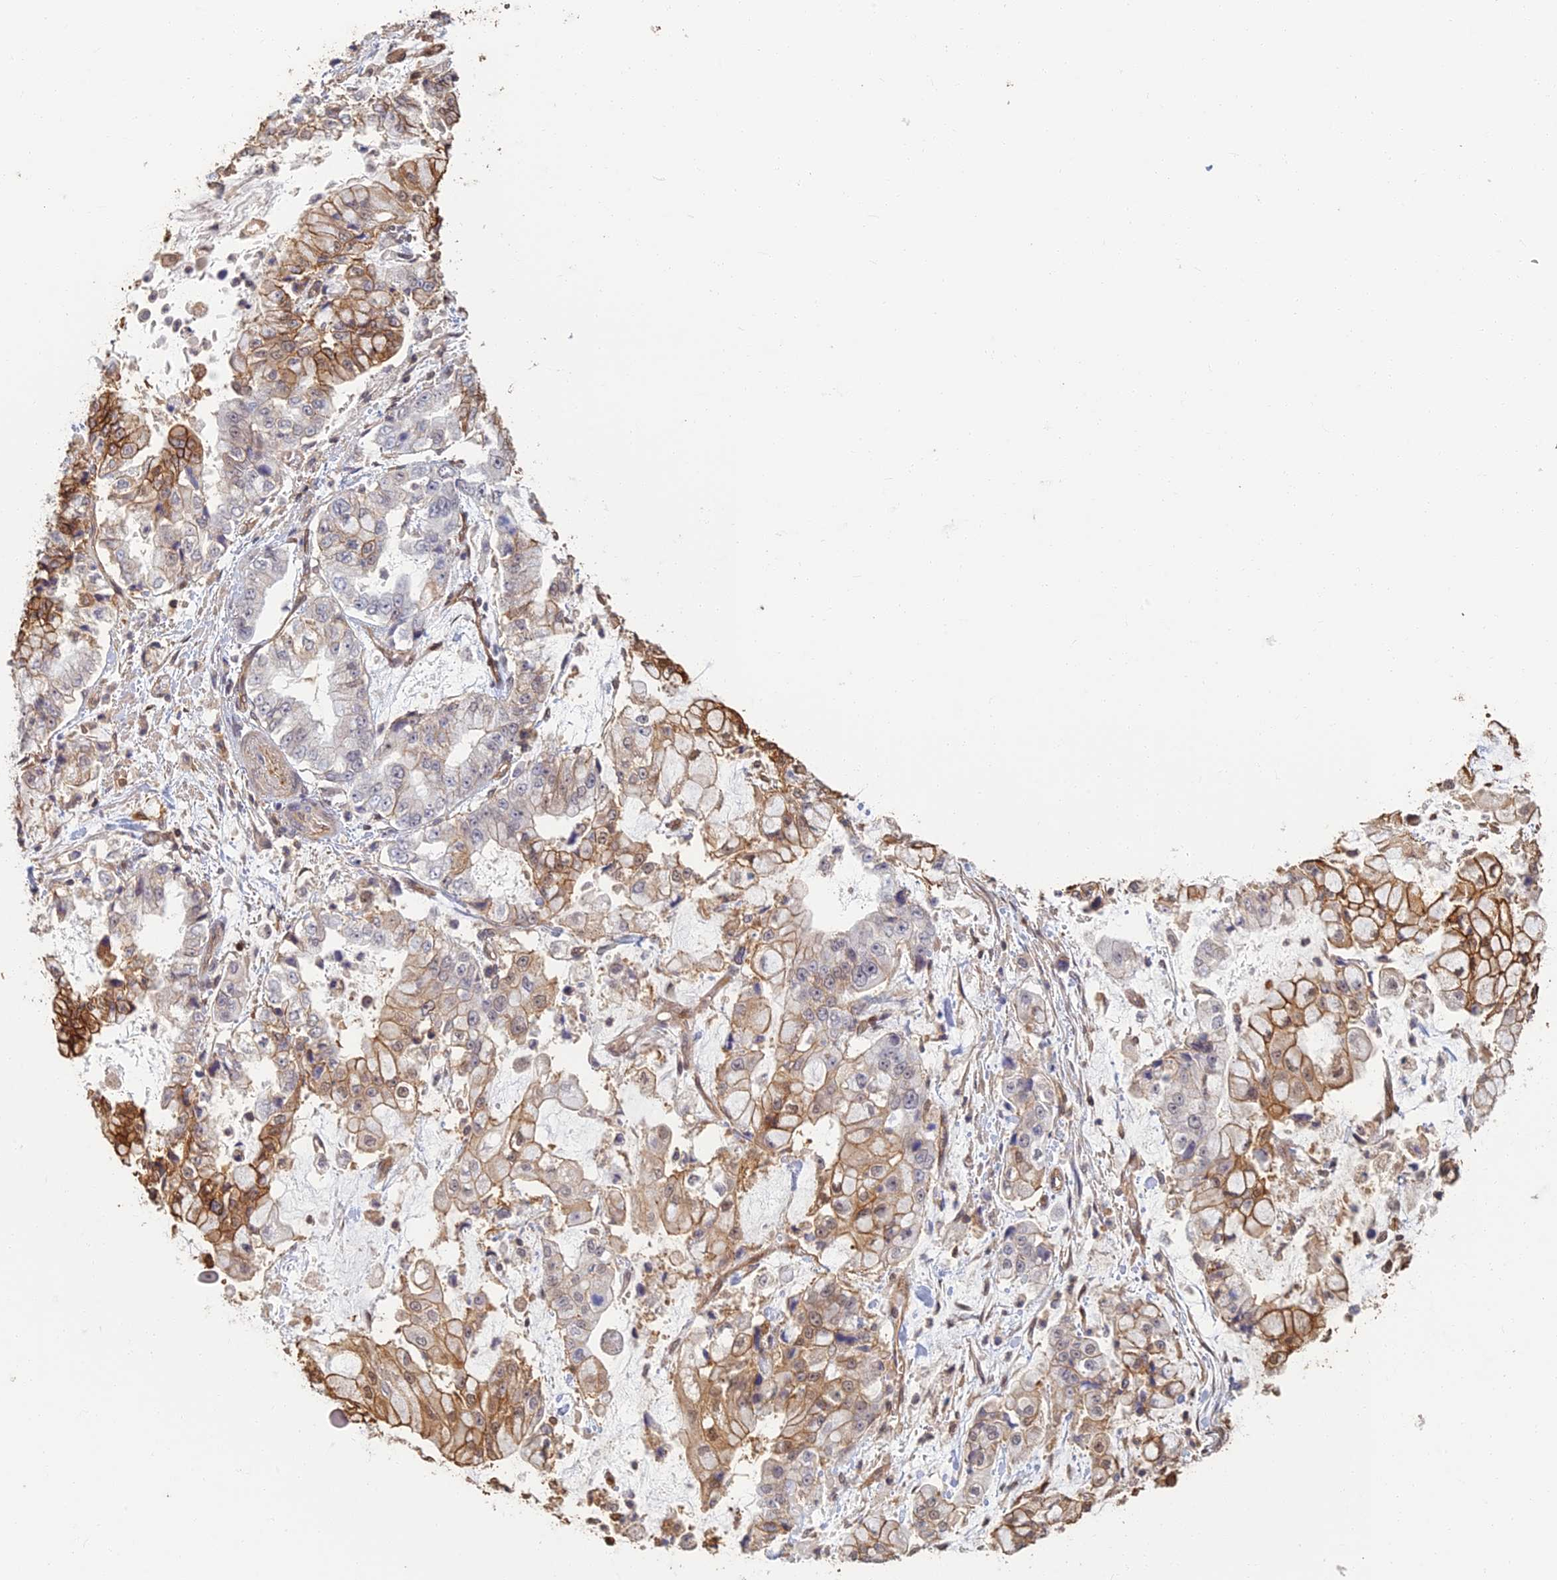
{"staining": {"intensity": "moderate", "quantity": "25%-75%", "location": "cytoplasmic/membranous"}, "tissue": "stomach cancer", "cell_type": "Tumor cells", "image_type": "cancer", "snomed": [{"axis": "morphology", "description": "Adenocarcinoma, NOS"}, {"axis": "topography", "description": "Stomach"}], "caption": "The histopathology image shows a brown stain indicating the presence of a protein in the cytoplasmic/membranous of tumor cells in stomach adenocarcinoma.", "gene": "LRRN3", "patient": {"sex": "male", "age": 76}}